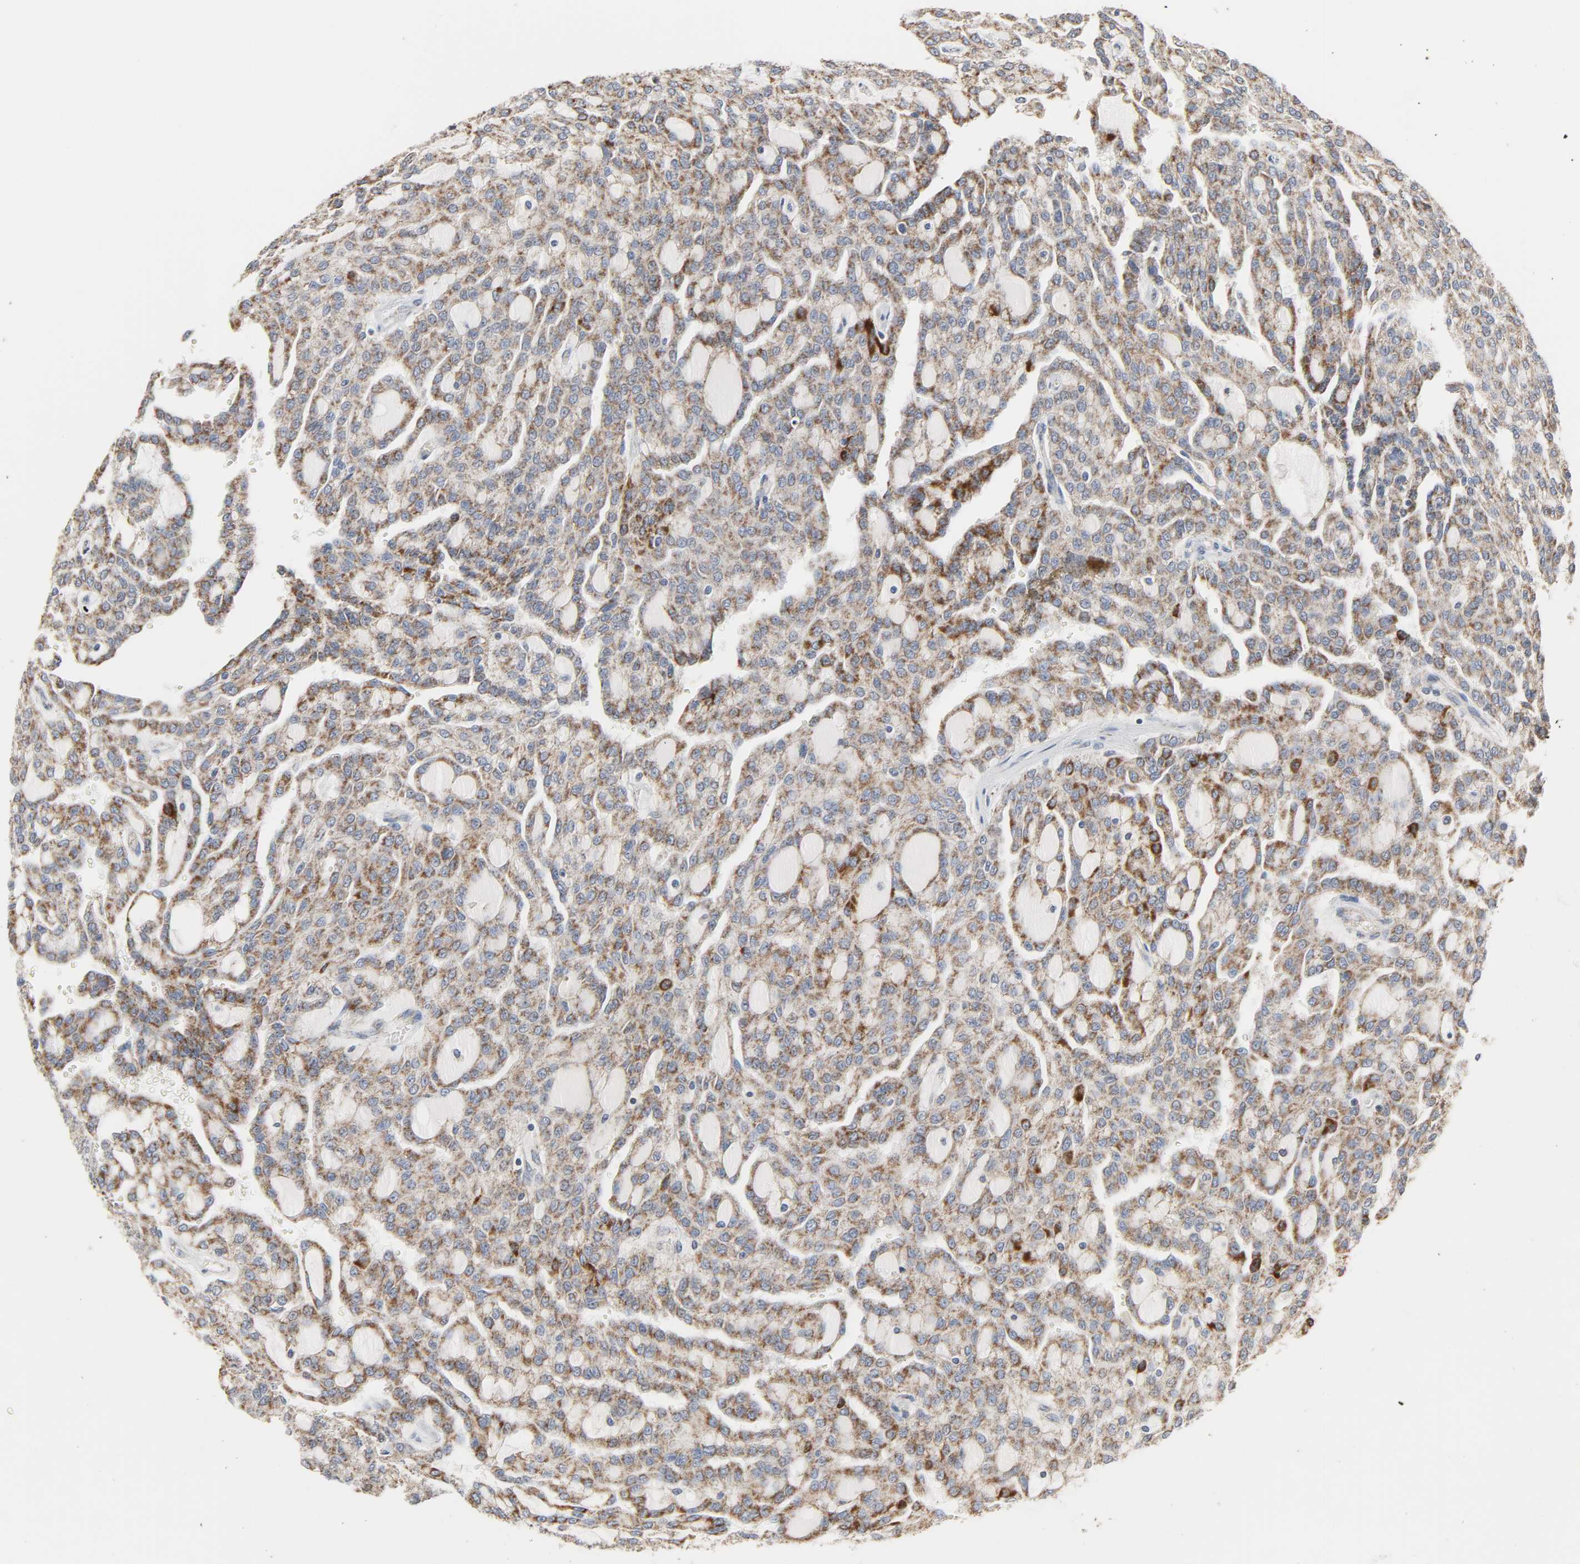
{"staining": {"intensity": "weak", "quantity": "25%-75%", "location": "cytoplasmic/membranous"}, "tissue": "renal cancer", "cell_type": "Tumor cells", "image_type": "cancer", "snomed": [{"axis": "morphology", "description": "Adenocarcinoma, NOS"}, {"axis": "topography", "description": "Kidney"}], "caption": "Weak cytoplasmic/membranous expression for a protein is seen in about 25%-75% of tumor cells of renal adenocarcinoma using IHC.", "gene": "ACAT1", "patient": {"sex": "male", "age": 63}}